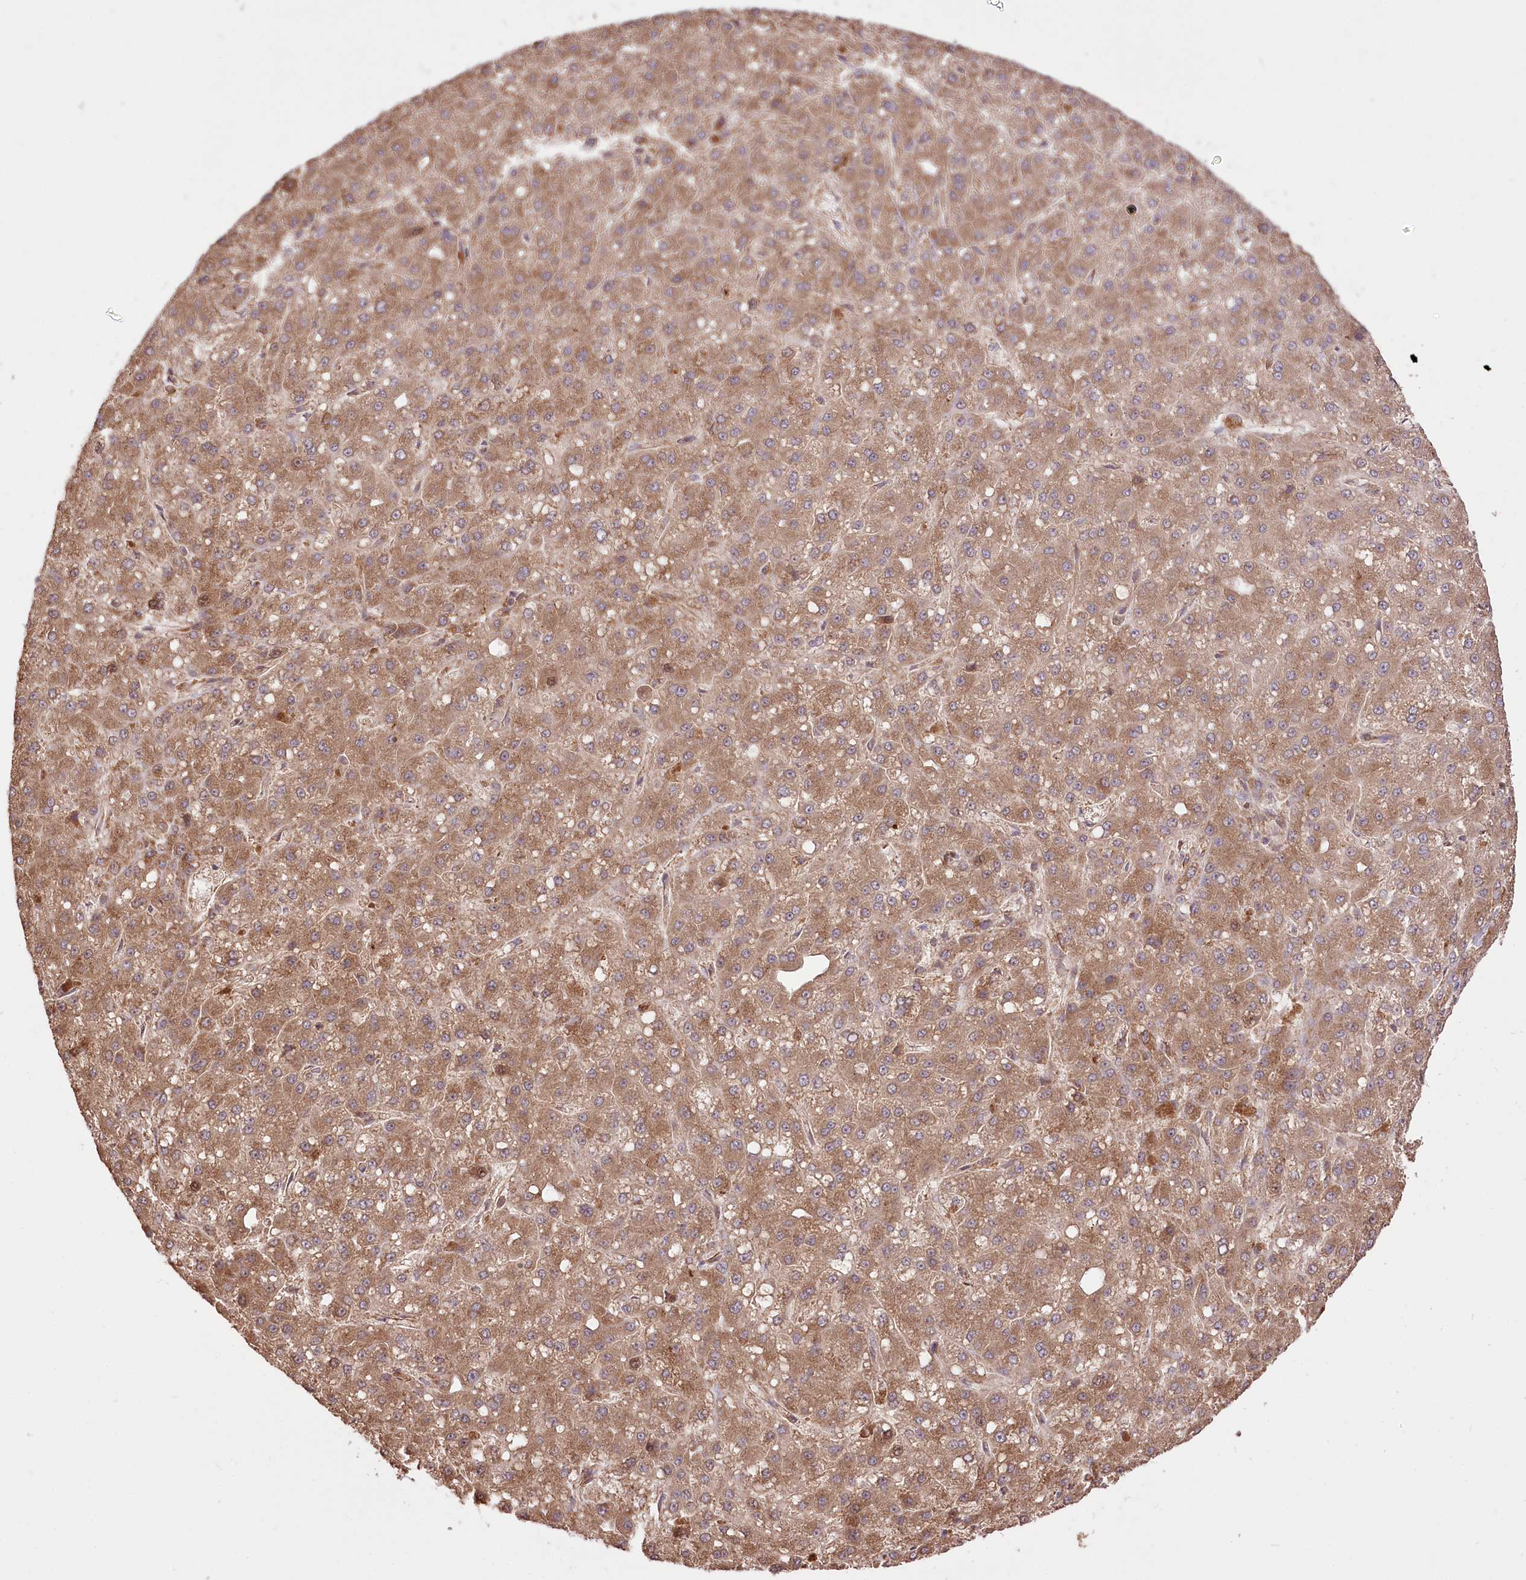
{"staining": {"intensity": "moderate", "quantity": ">75%", "location": "cytoplasmic/membranous"}, "tissue": "liver cancer", "cell_type": "Tumor cells", "image_type": "cancer", "snomed": [{"axis": "morphology", "description": "Carcinoma, Hepatocellular, NOS"}, {"axis": "topography", "description": "Liver"}], "caption": "Liver hepatocellular carcinoma stained with a protein marker displays moderate staining in tumor cells.", "gene": "XYLB", "patient": {"sex": "male", "age": 67}}